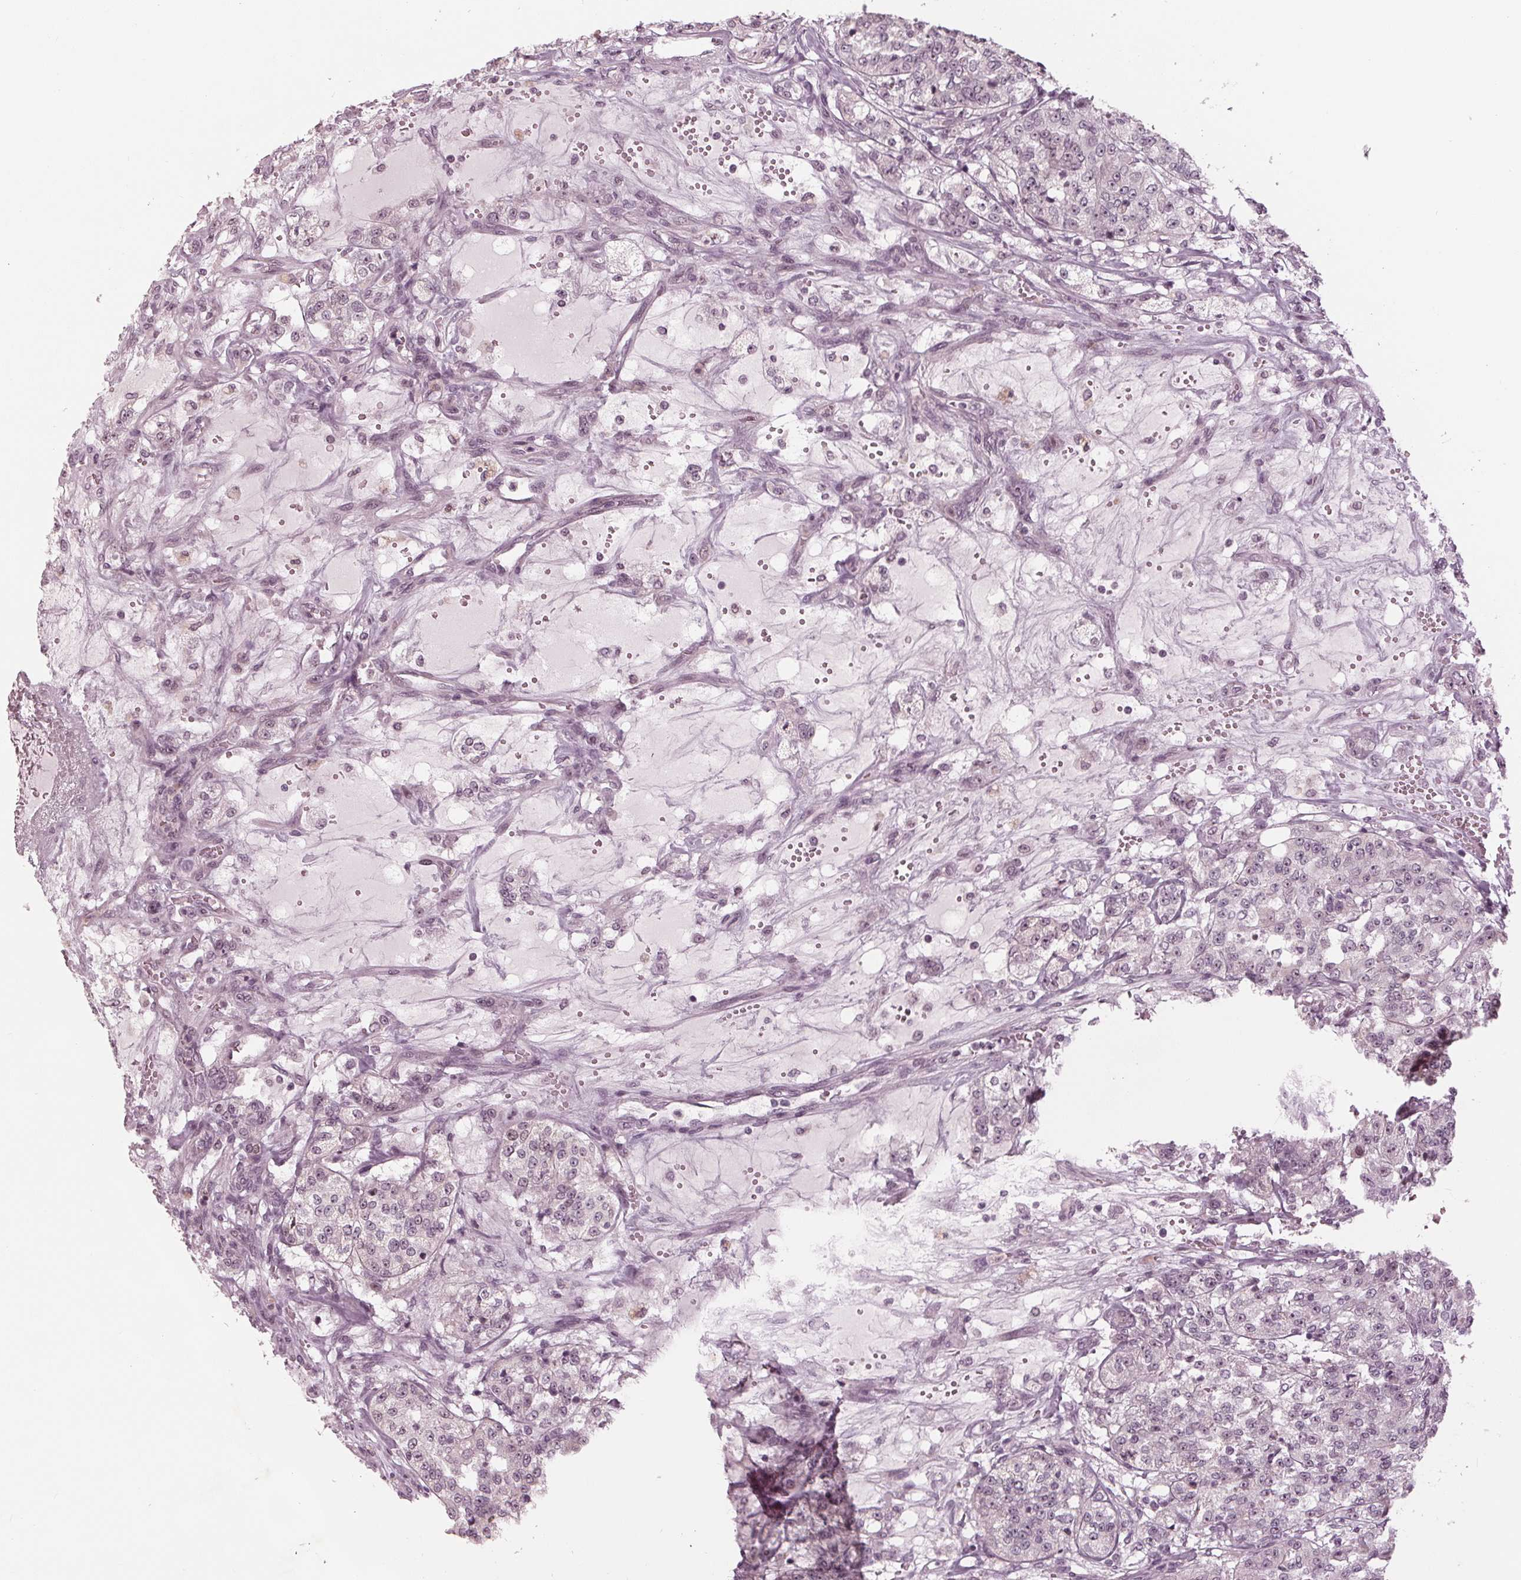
{"staining": {"intensity": "negative", "quantity": "none", "location": "none"}, "tissue": "renal cancer", "cell_type": "Tumor cells", "image_type": "cancer", "snomed": [{"axis": "morphology", "description": "Adenocarcinoma, NOS"}, {"axis": "topography", "description": "Kidney"}], "caption": "An immunohistochemistry micrograph of adenocarcinoma (renal) is shown. There is no staining in tumor cells of adenocarcinoma (renal).", "gene": "ADPRHL1", "patient": {"sex": "female", "age": 63}}